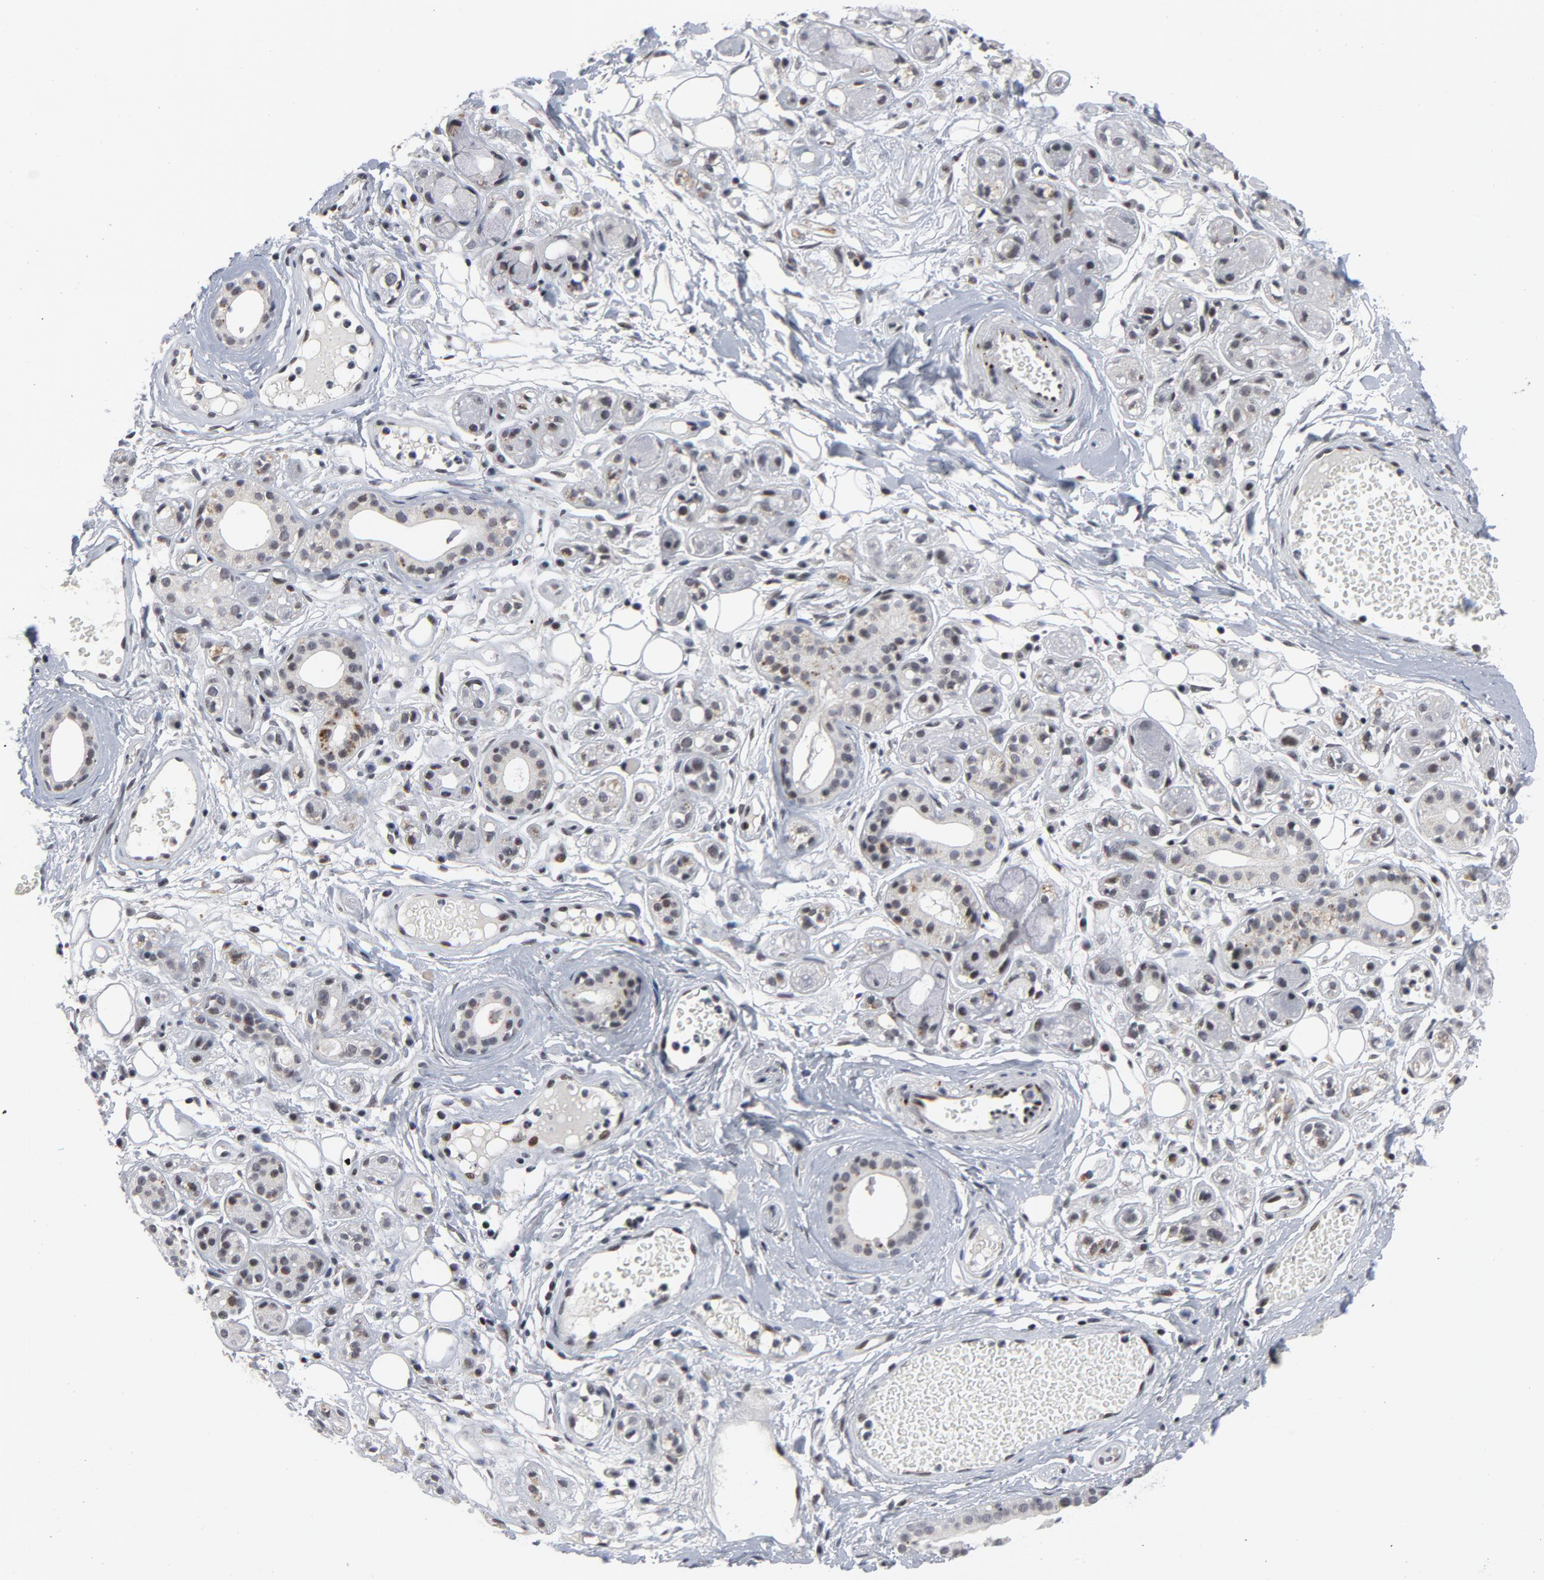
{"staining": {"intensity": "moderate", "quantity": "25%-75%", "location": "nuclear"}, "tissue": "salivary gland", "cell_type": "Glandular cells", "image_type": "normal", "snomed": [{"axis": "morphology", "description": "Normal tissue, NOS"}, {"axis": "topography", "description": "Salivary gland"}], "caption": "Immunohistochemical staining of normal human salivary gland displays medium levels of moderate nuclear expression in about 25%-75% of glandular cells. The protein of interest is stained brown, and the nuclei are stained in blue (DAB IHC with brightfield microscopy, high magnification).", "gene": "GABPA", "patient": {"sex": "male", "age": 54}}